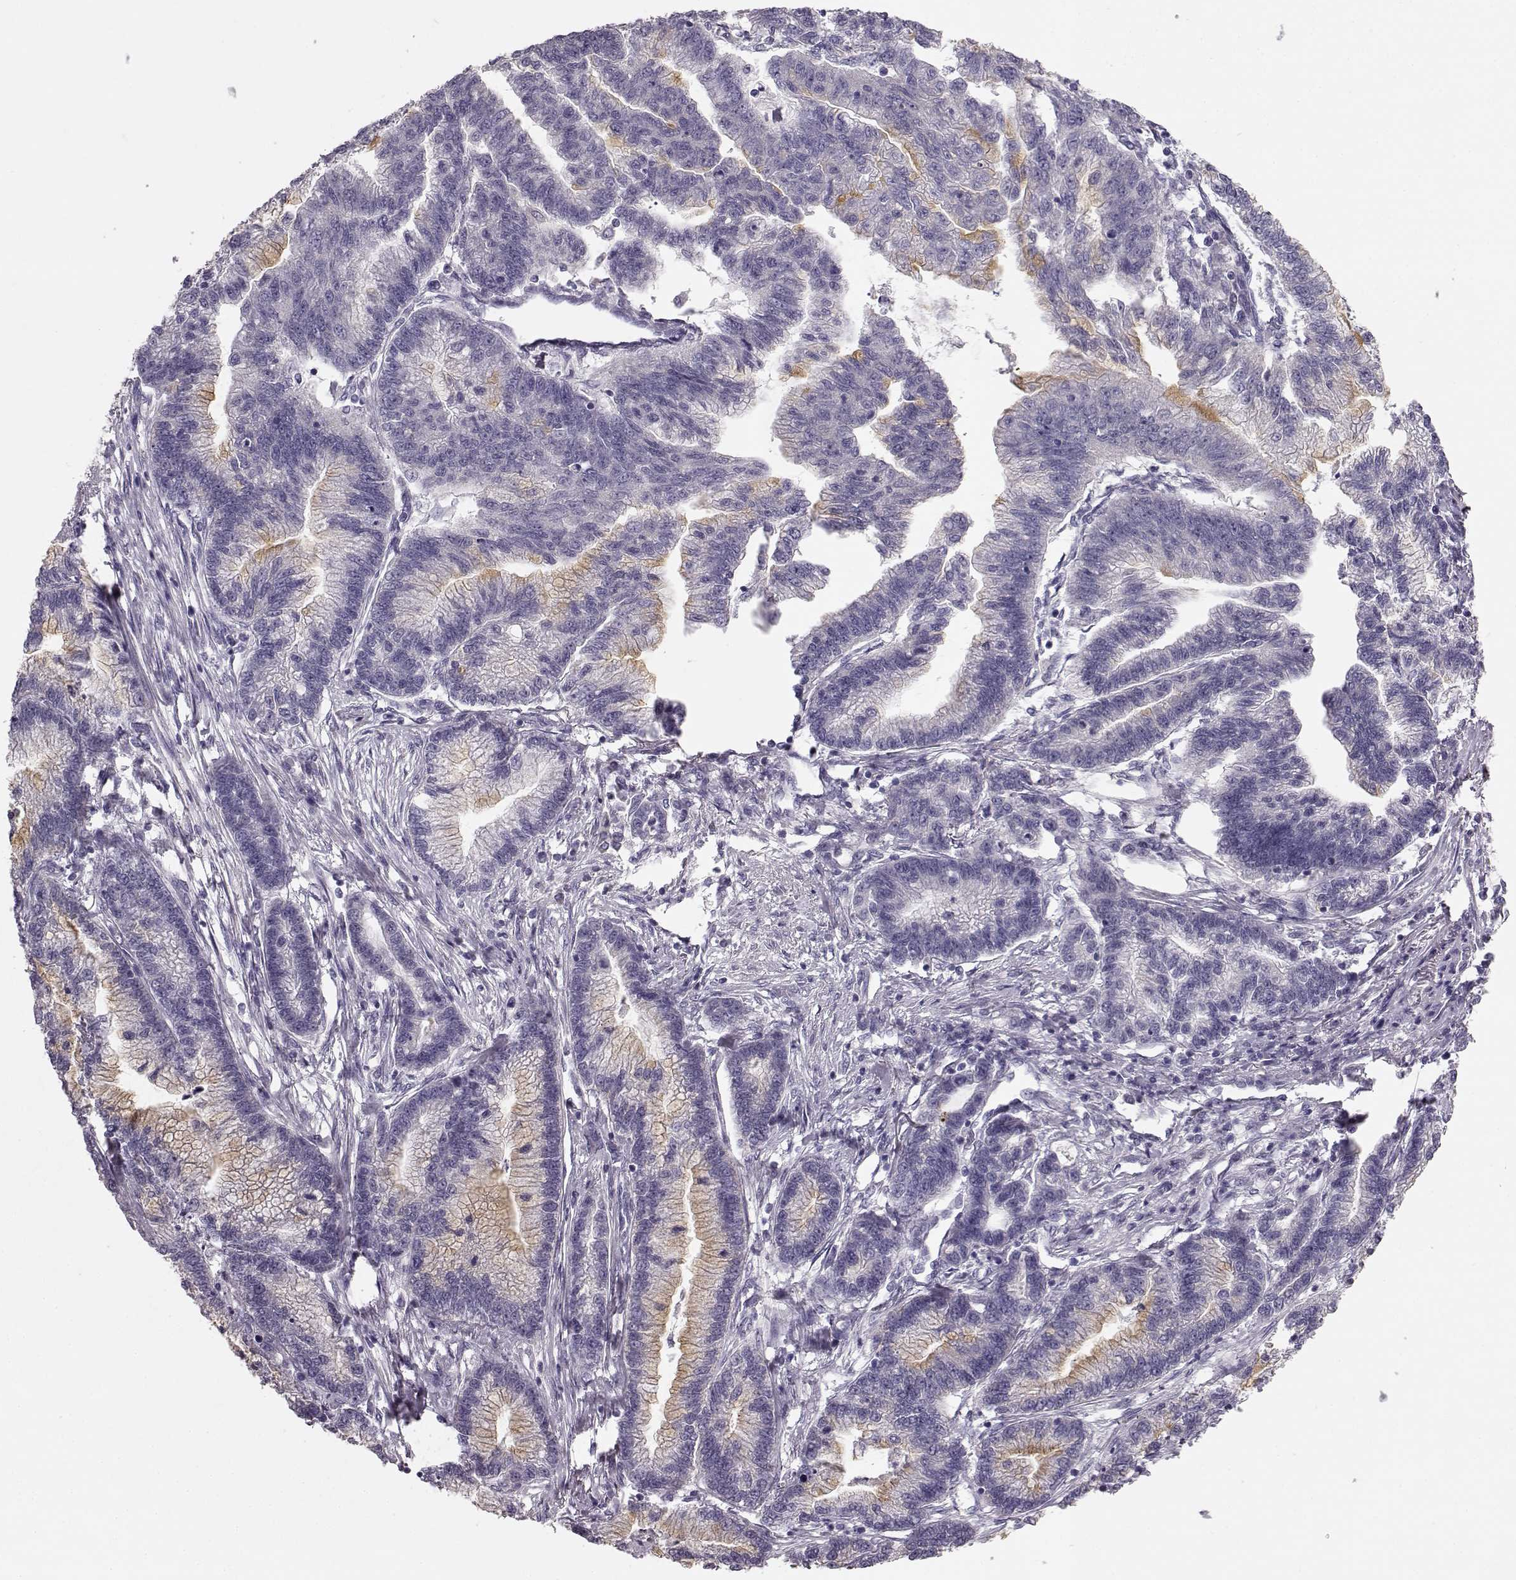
{"staining": {"intensity": "weak", "quantity": "<25%", "location": "cytoplasmic/membranous"}, "tissue": "stomach cancer", "cell_type": "Tumor cells", "image_type": "cancer", "snomed": [{"axis": "morphology", "description": "Adenocarcinoma, NOS"}, {"axis": "topography", "description": "Stomach"}], "caption": "The micrograph demonstrates no staining of tumor cells in adenocarcinoma (stomach).", "gene": "BFSP2", "patient": {"sex": "male", "age": 83}}